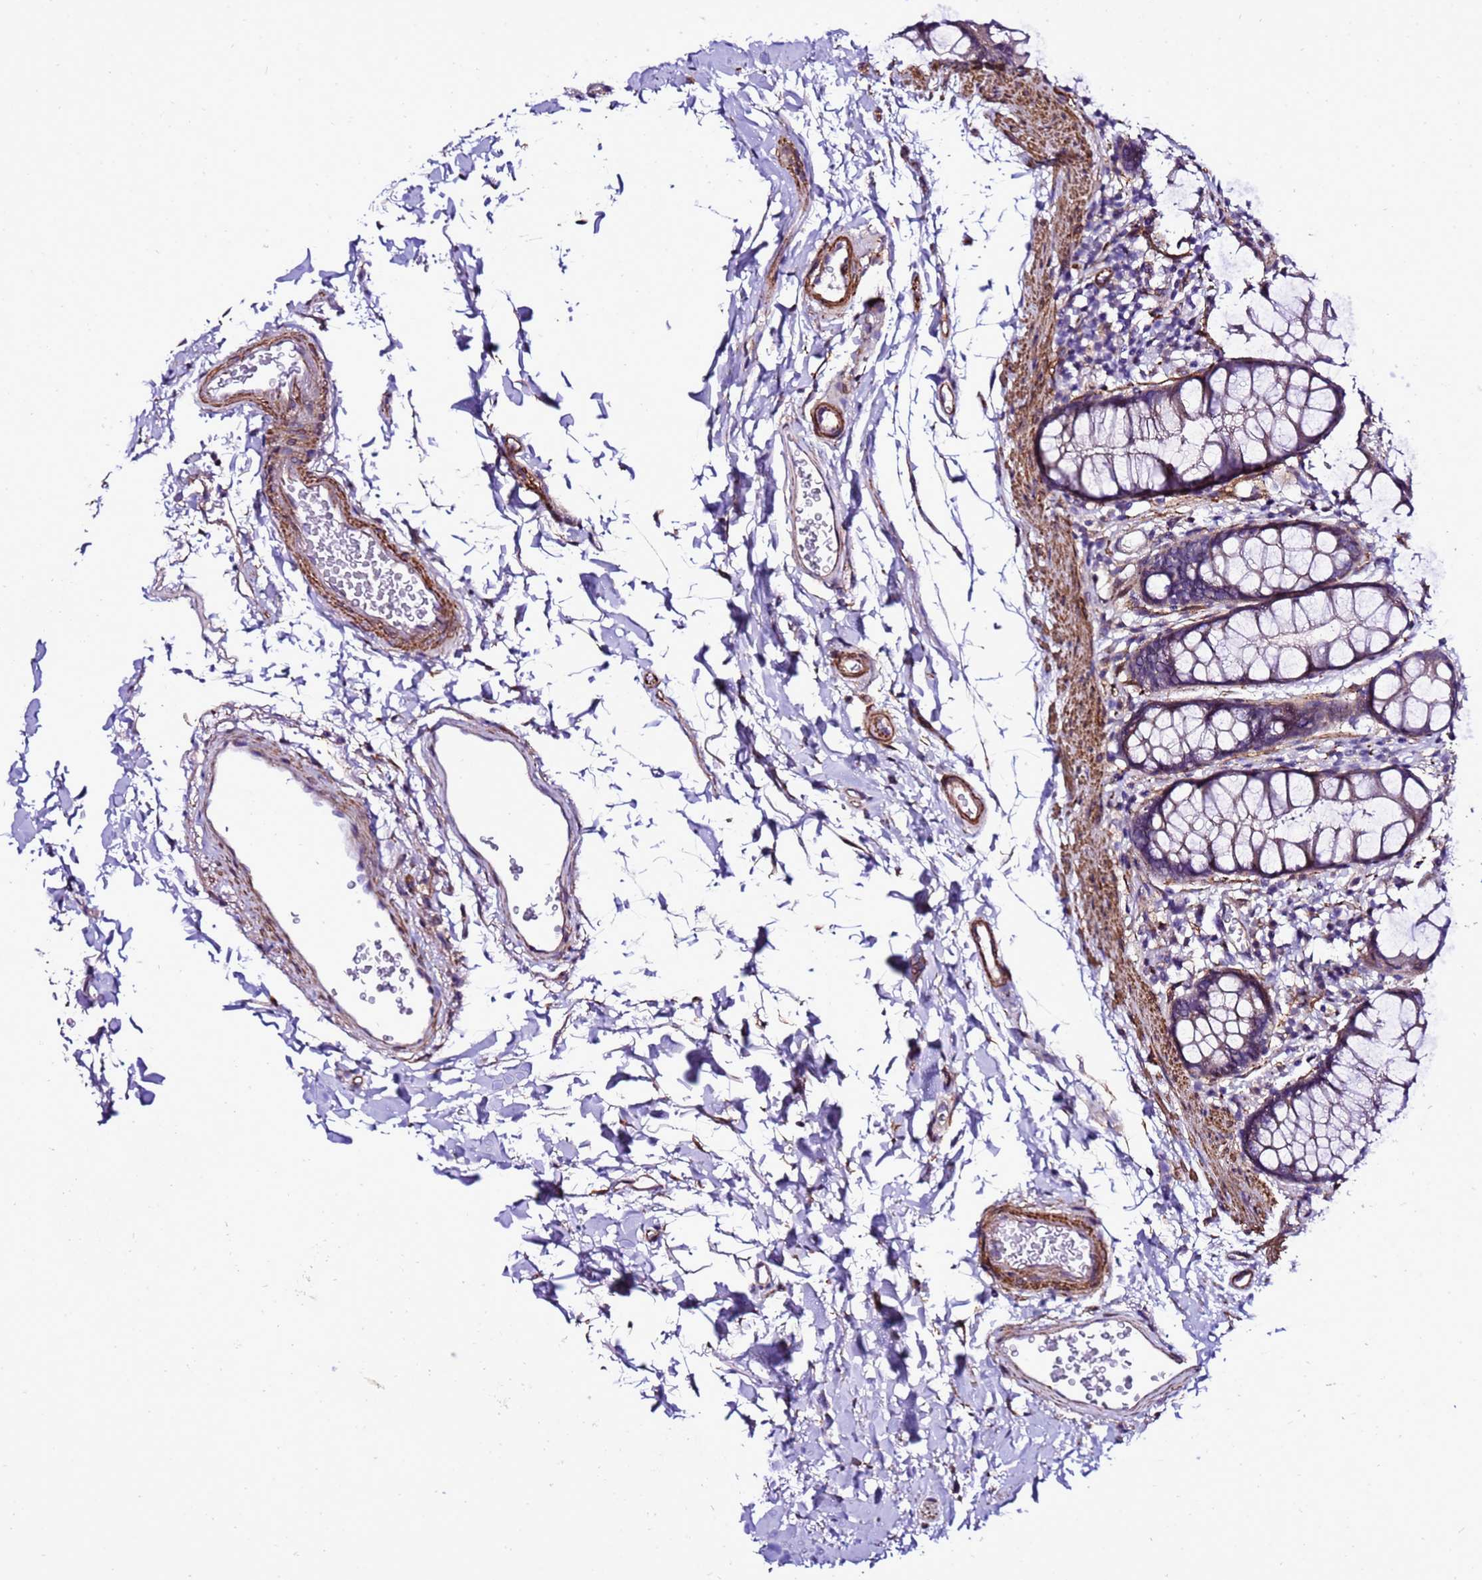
{"staining": {"intensity": "weak", "quantity": "<25%", "location": "cytoplasmic/membranous"}, "tissue": "rectum", "cell_type": "Glandular cells", "image_type": "normal", "snomed": [{"axis": "morphology", "description": "Normal tissue, NOS"}, {"axis": "topography", "description": "Rectum"}], "caption": "Immunohistochemical staining of benign human rectum reveals no significant staining in glandular cells.", "gene": "GZF1", "patient": {"sex": "female", "age": 65}}